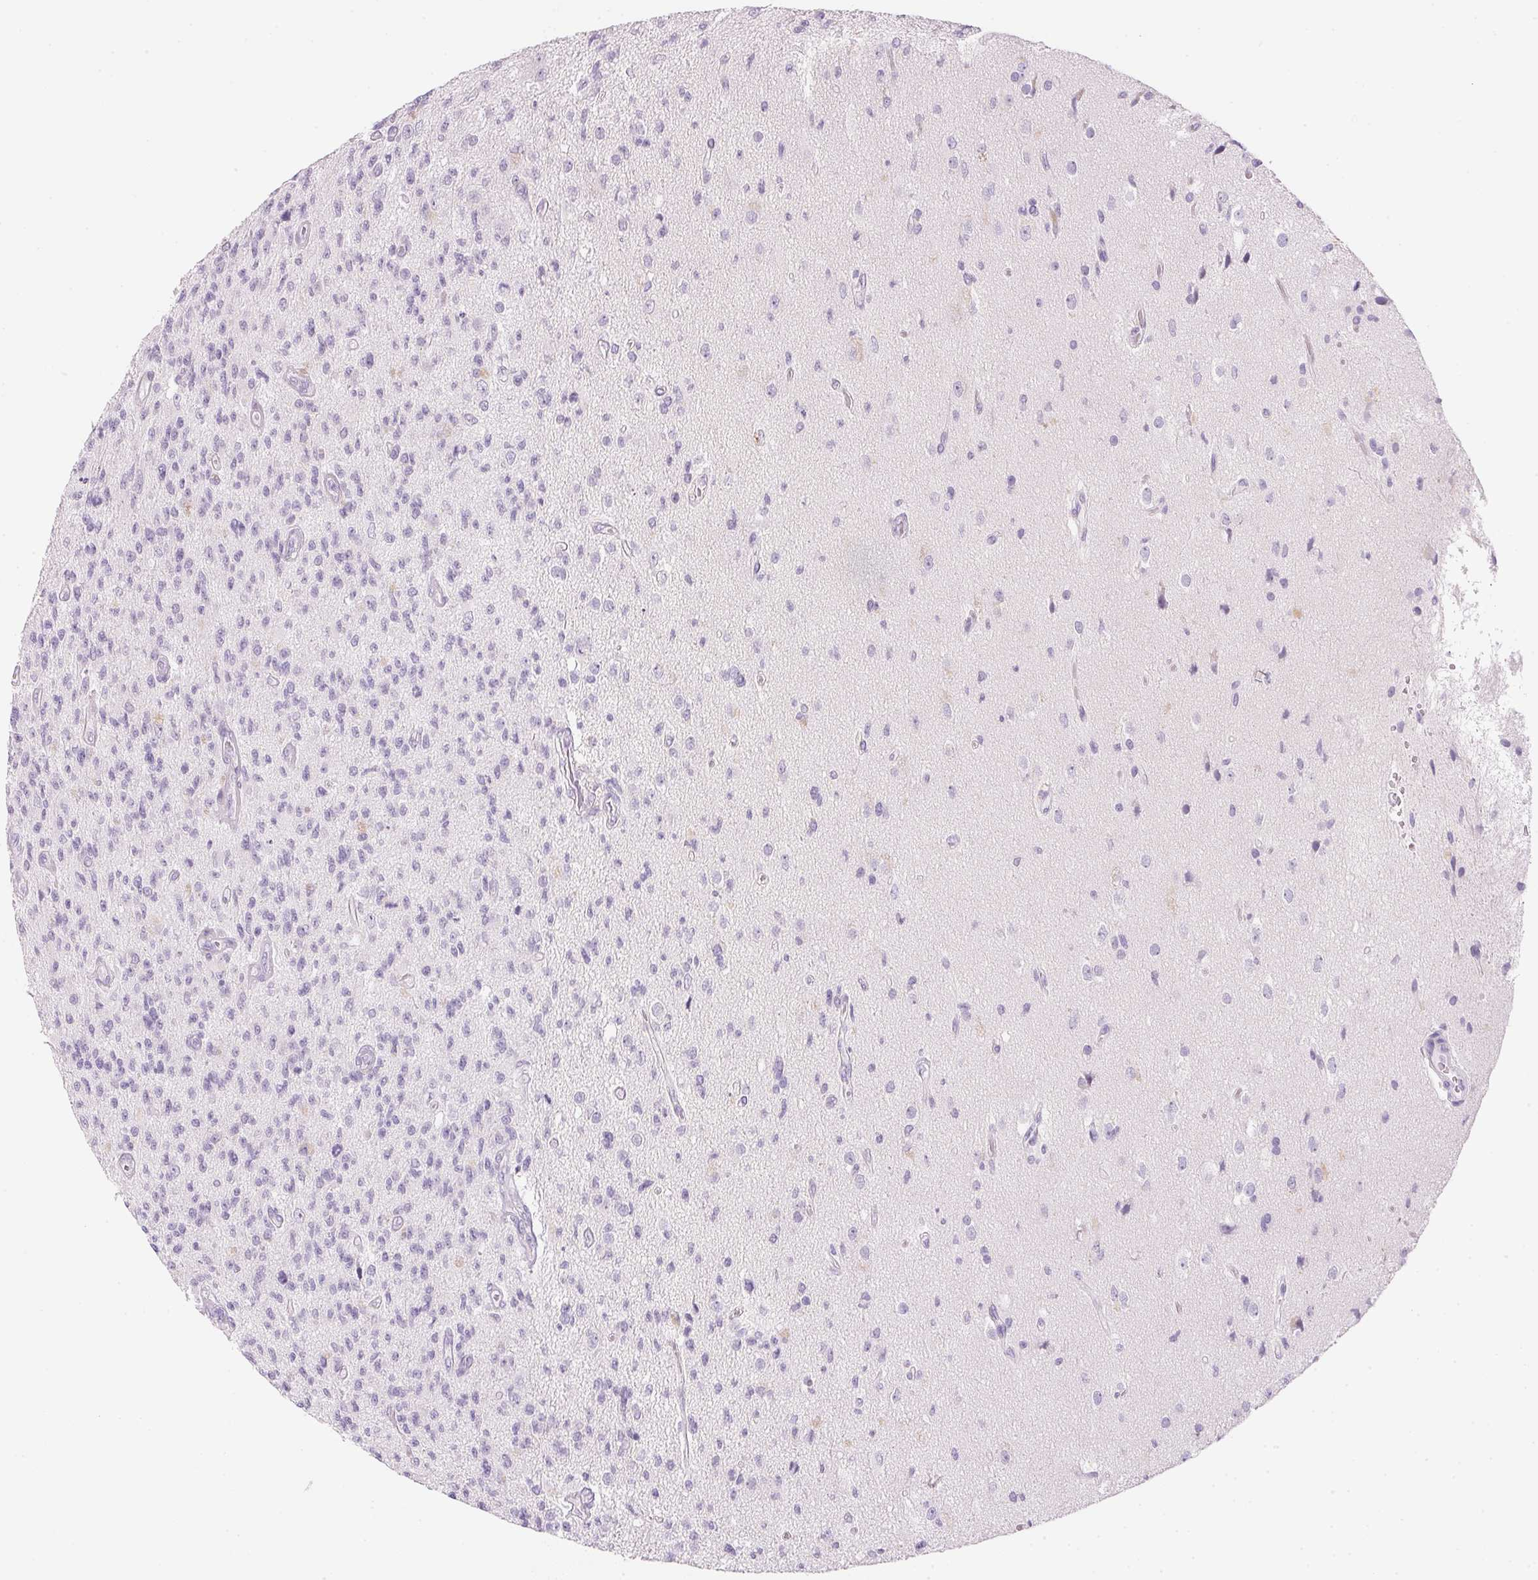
{"staining": {"intensity": "negative", "quantity": "none", "location": "none"}, "tissue": "glioma", "cell_type": "Tumor cells", "image_type": "cancer", "snomed": [{"axis": "morphology", "description": "Glioma, malignant, High grade"}, {"axis": "topography", "description": "Brain"}], "caption": "Protein analysis of malignant high-grade glioma exhibits no significant positivity in tumor cells.", "gene": "IGFBP1", "patient": {"sex": "male", "age": 56}}